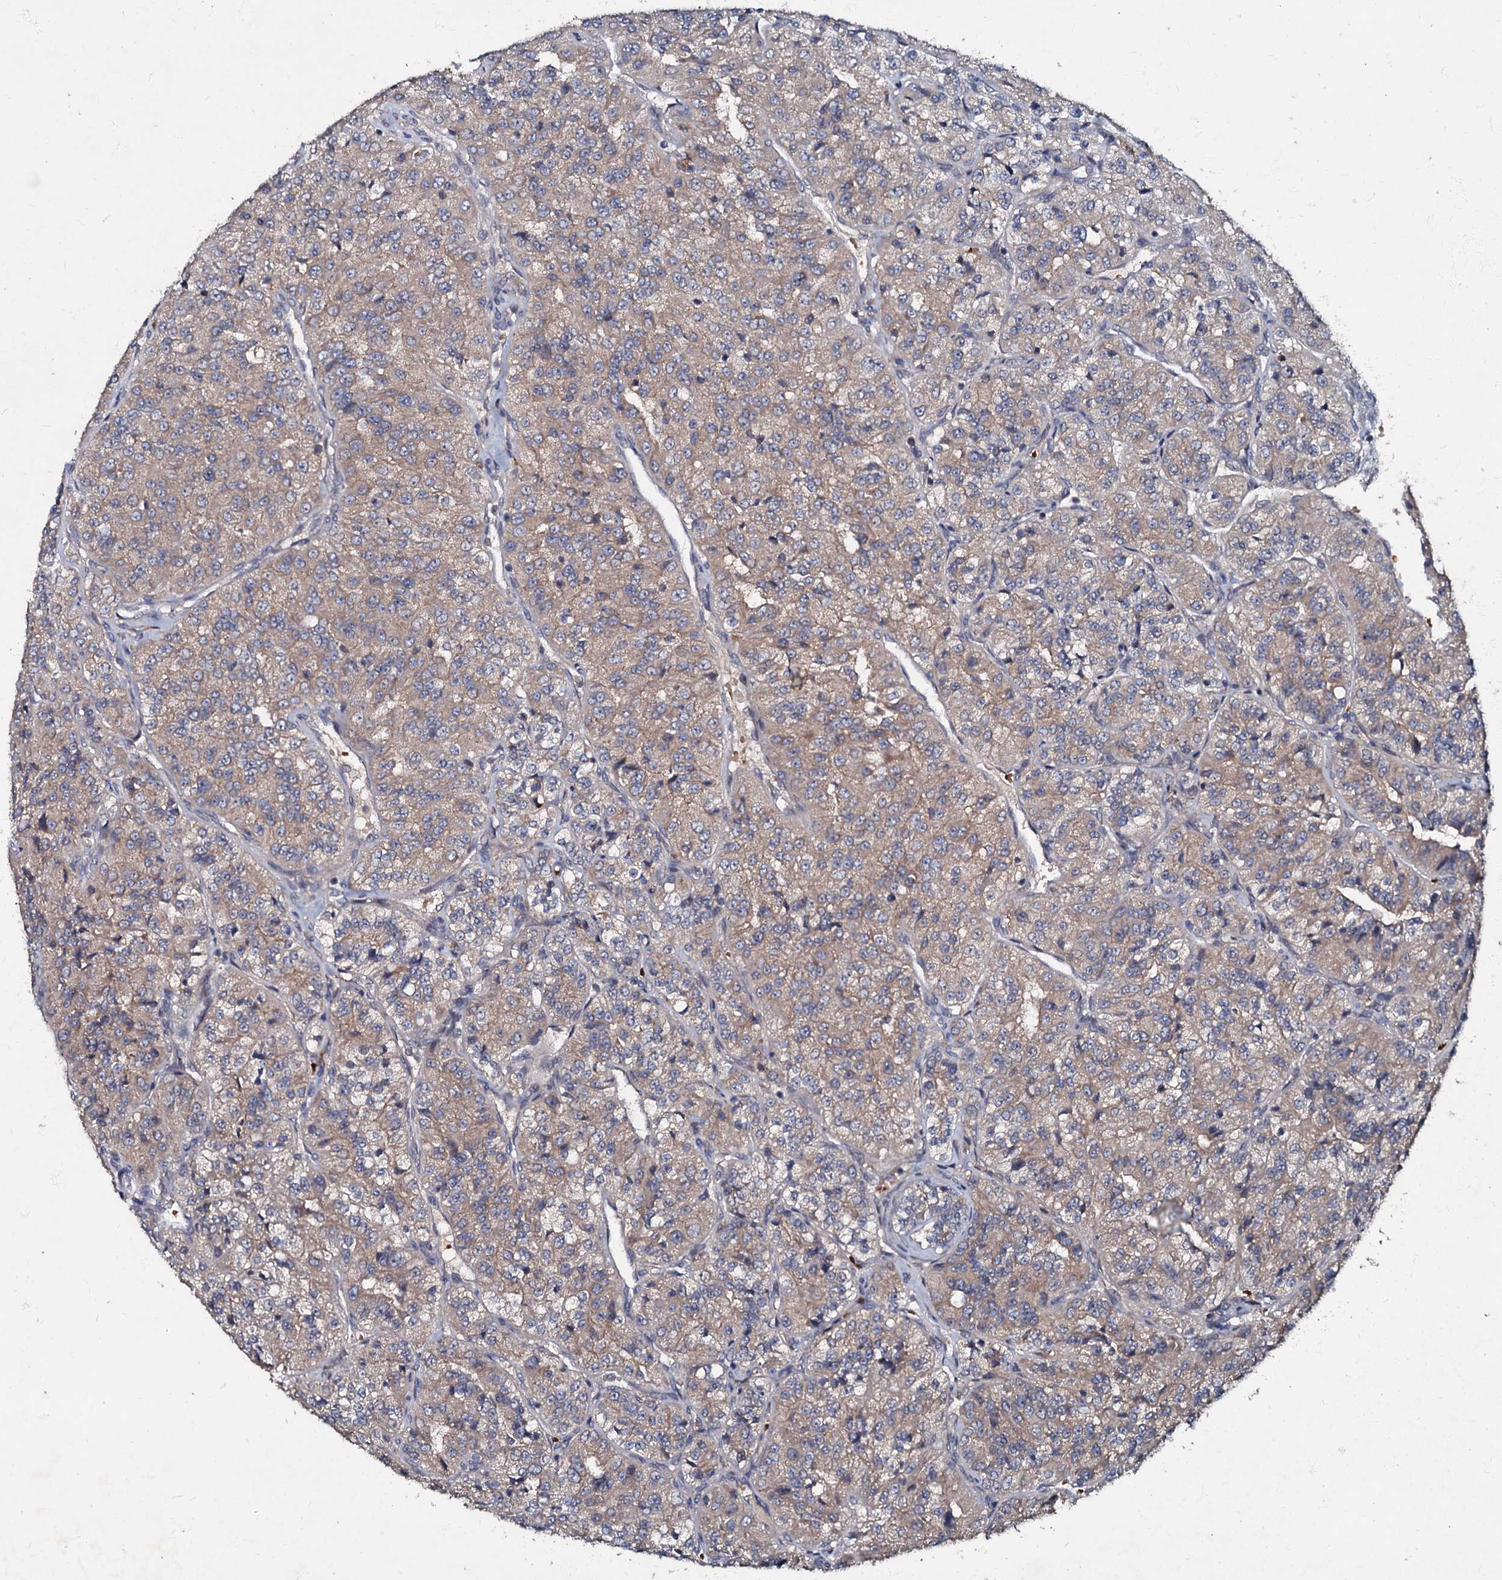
{"staining": {"intensity": "weak", "quantity": "25%-75%", "location": "cytoplasmic/membranous"}, "tissue": "renal cancer", "cell_type": "Tumor cells", "image_type": "cancer", "snomed": [{"axis": "morphology", "description": "Adenocarcinoma, NOS"}, {"axis": "topography", "description": "Kidney"}], "caption": "About 25%-75% of tumor cells in renal cancer (adenocarcinoma) show weak cytoplasmic/membranous protein positivity as visualized by brown immunohistochemical staining.", "gene": "MANSC4", "patient": {"sex": "female", "age": 63}}